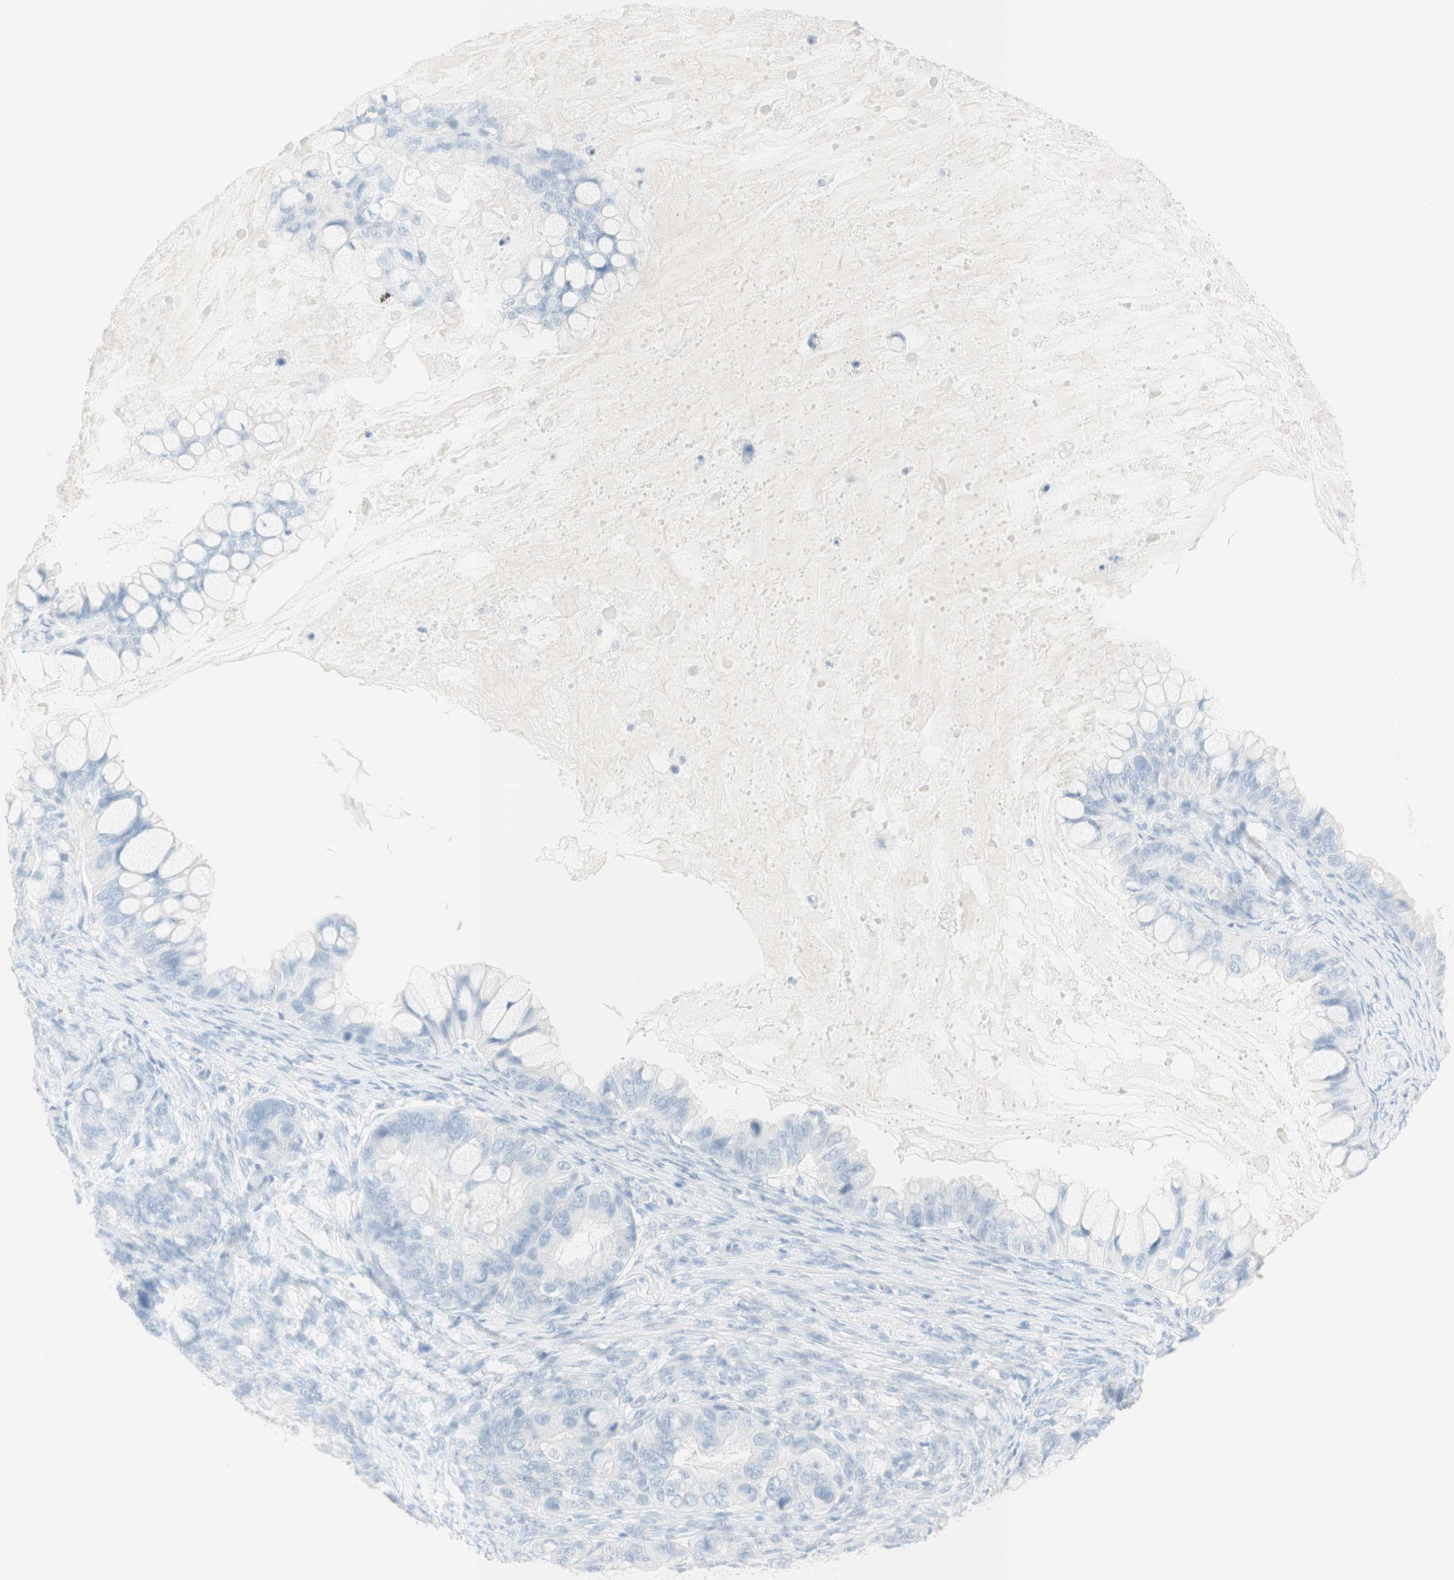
{"staining": {"intensity": "negative", "quantity": "none", "location": "none"}, "tissue": "ovarian cancer", "cell_type": "Tumor cells", "image_type": "cancer", "snomed": [{"axis": "morphology", "description": "Cystadenocarcinoma, mucinous, NOS"}, {"axis": "topography", "description": "Ovary"}], "caption": "Mucinous cystadenocarcinoma (ovarian) stained for a protein using immunohistochemistry reveals no staining tumor cells.", "gene": "NAPSA", "patient": {"sex": "female", "age": 80}}